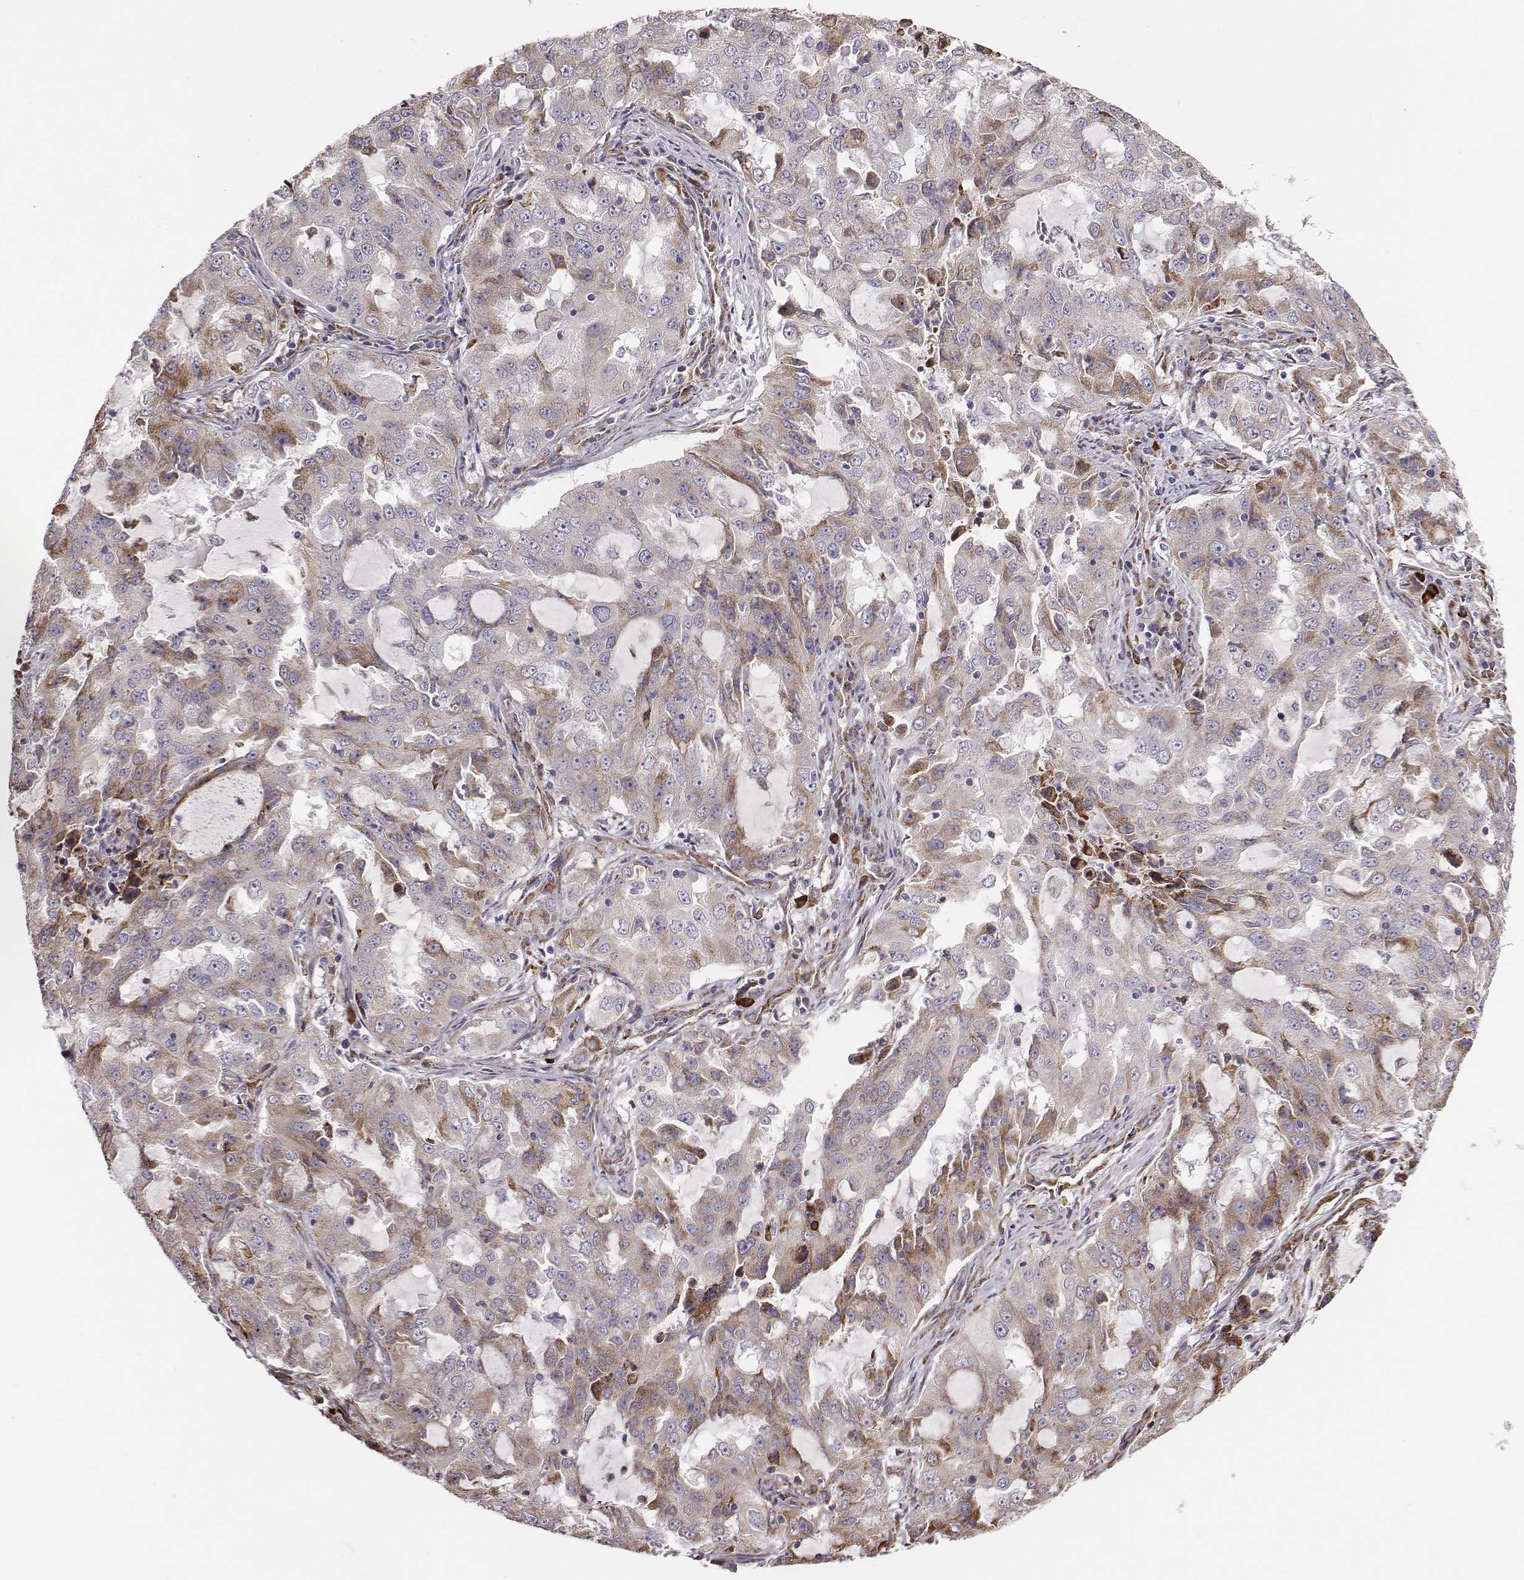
{"staining": {"intensity": "moderate", "quantity": "25%-75%", "location": "cytoplasmic/membranous"}, "tissue": "lung cancer", "cell_type": "Tumor cells", "image_type": "cancer", "snomed": [{"axis": "morphology", "description": "Adenocarcinoma, NOS"}, {"axis": "topography", "description": "Lung"}], "caption": "Lung cancer (adenocarcinoma) tissue shows moderate cytoplasmic/membranous positivity in about 25%-75% of tumor cells, visualized by immunohistochemistry.", "gene": "SELENOI", "patient": {"sex": "female", "age": 61}}